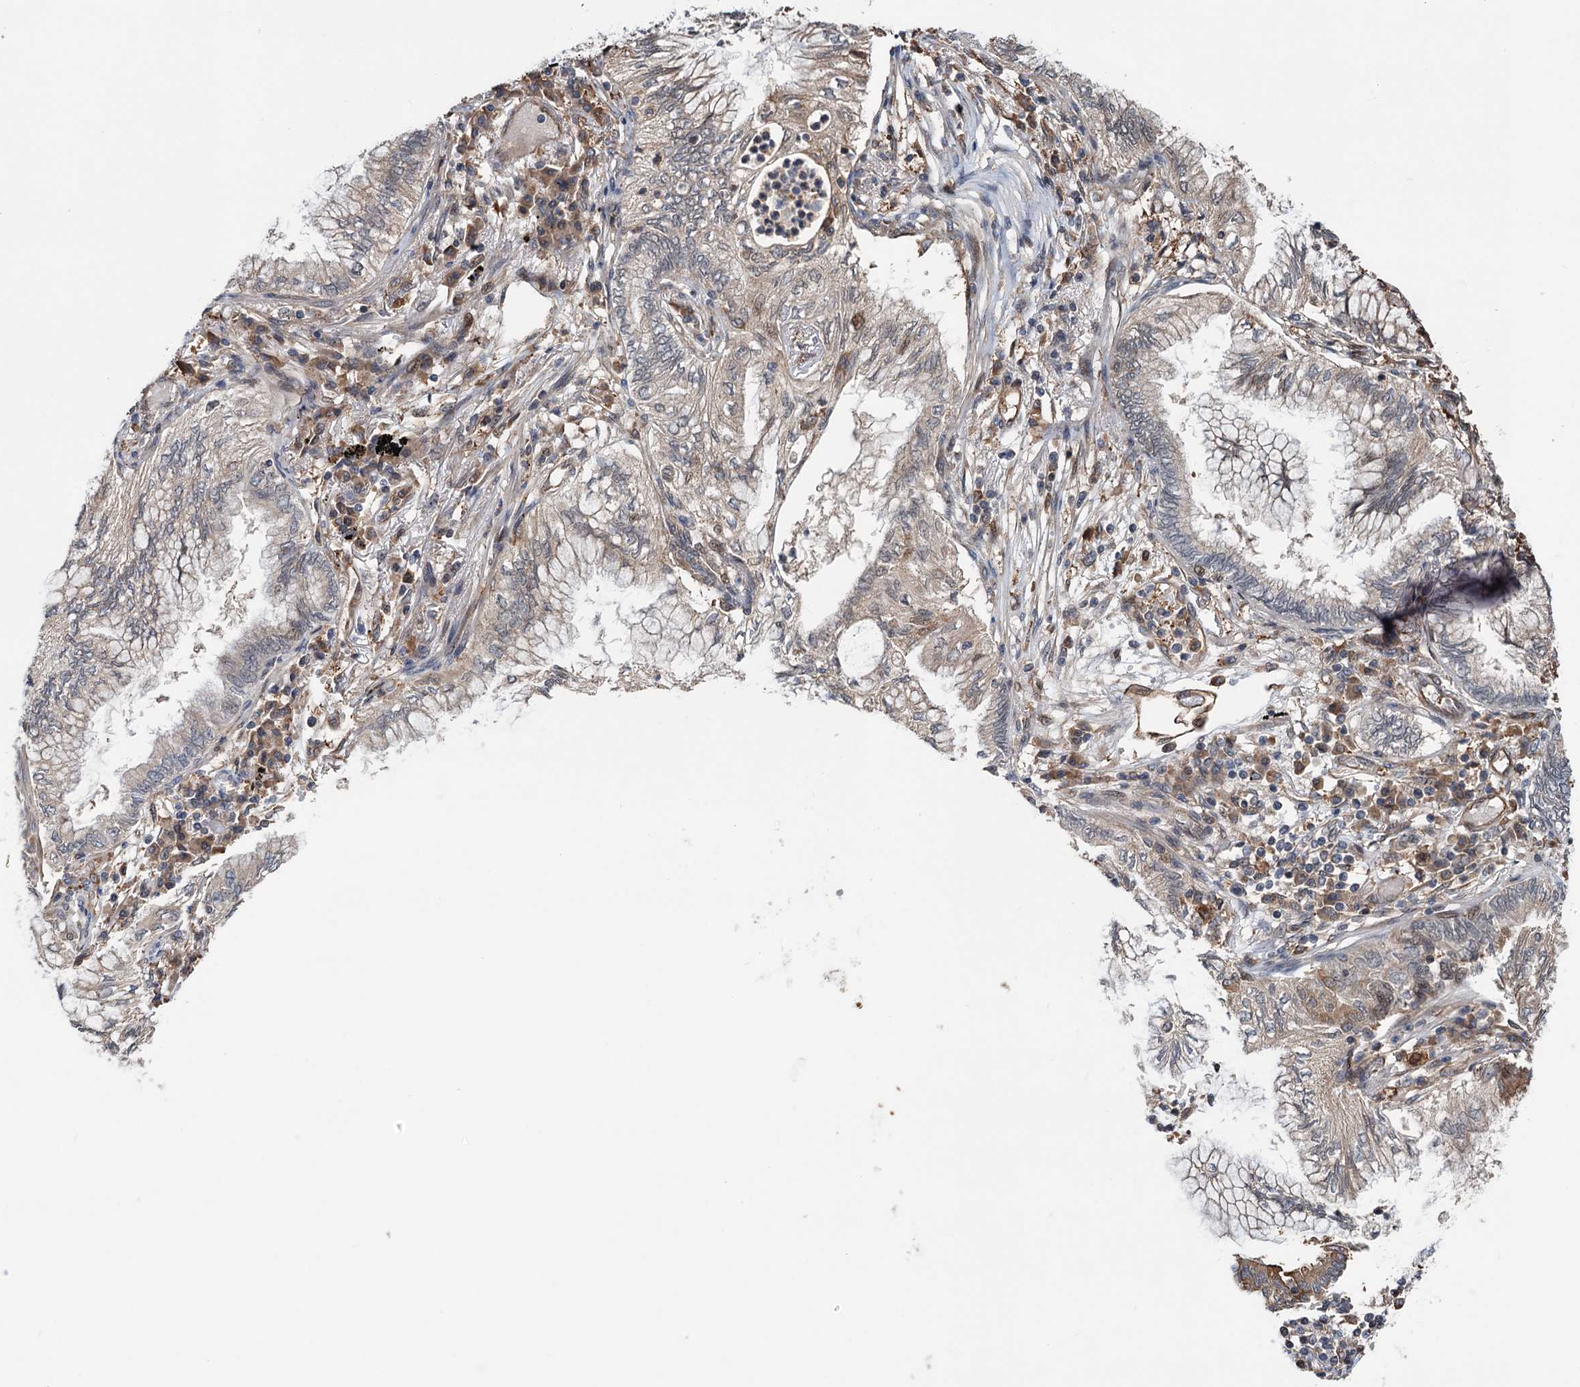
{"staining": {"intensity": "weak", "quantity": "<25%", "location": "cytoplasmic/membranous"}, "tissue": "lung cancer", "cell_type": "Tumor cells", "image_type": "cancer", "snomed": [{"axis": "morphology", "description": "Adenocarcinoma, NOS"}, {"axis": "topography", "description": "Lung"}], "caption": "A high-resolution photomicrograph shows IHC staining of lung adenocarcinoma, which displays no significant expression in tumor cells. (DAB immunohistochemistry, high magnification).", "gene": "NCAPD2", "patient": {"sex": "female", "age": 70}}